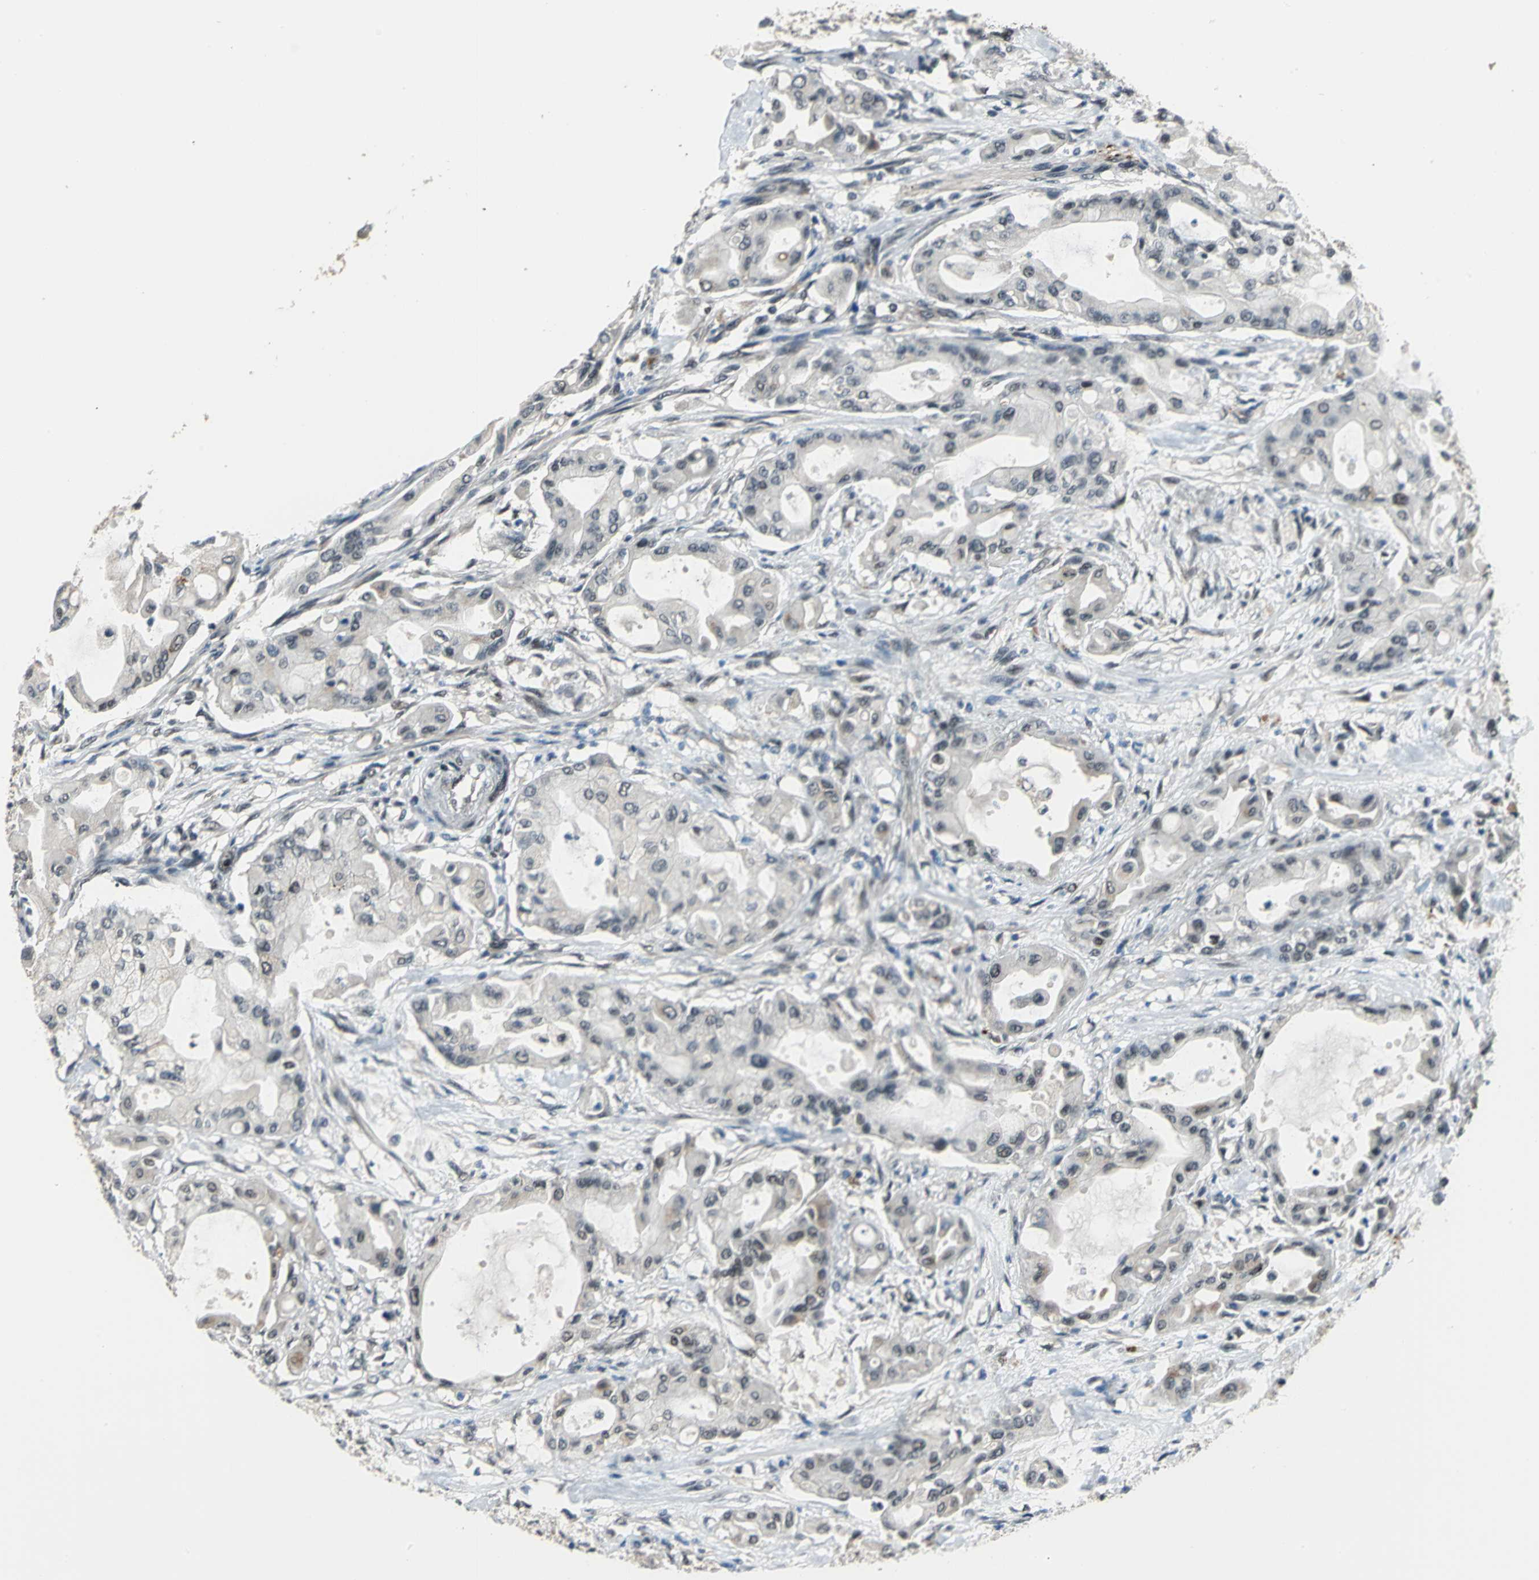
{"staining": {"intensity": "weak", "quantity": "<25%", "location": "cytoplasmic/membranous"}, "tissue": "pancreatic cancer", "cell_type": "Tumor cells", "image_type": "cancer", "snomed": [{"axis": "morphology", "description": "Adenocarcinoma, NOS"}, {"axis": "morphology", "description": "Adenocarcinoma, metastatic, NOS"}, {"axis": "topography", "description": "Lymph node"}, {"axis": "topography", "description": "Pancreas"}, {"axis": "topography", "description": "Duodenum"}], "caption": "Histopathology image shows no protein positivity in tumor cells of pancreatic adenocarcinoma tissue. (DAB IHC, high magnification).", "gene": "ELF2", "patient": {"sex": "female", "age": 64}}